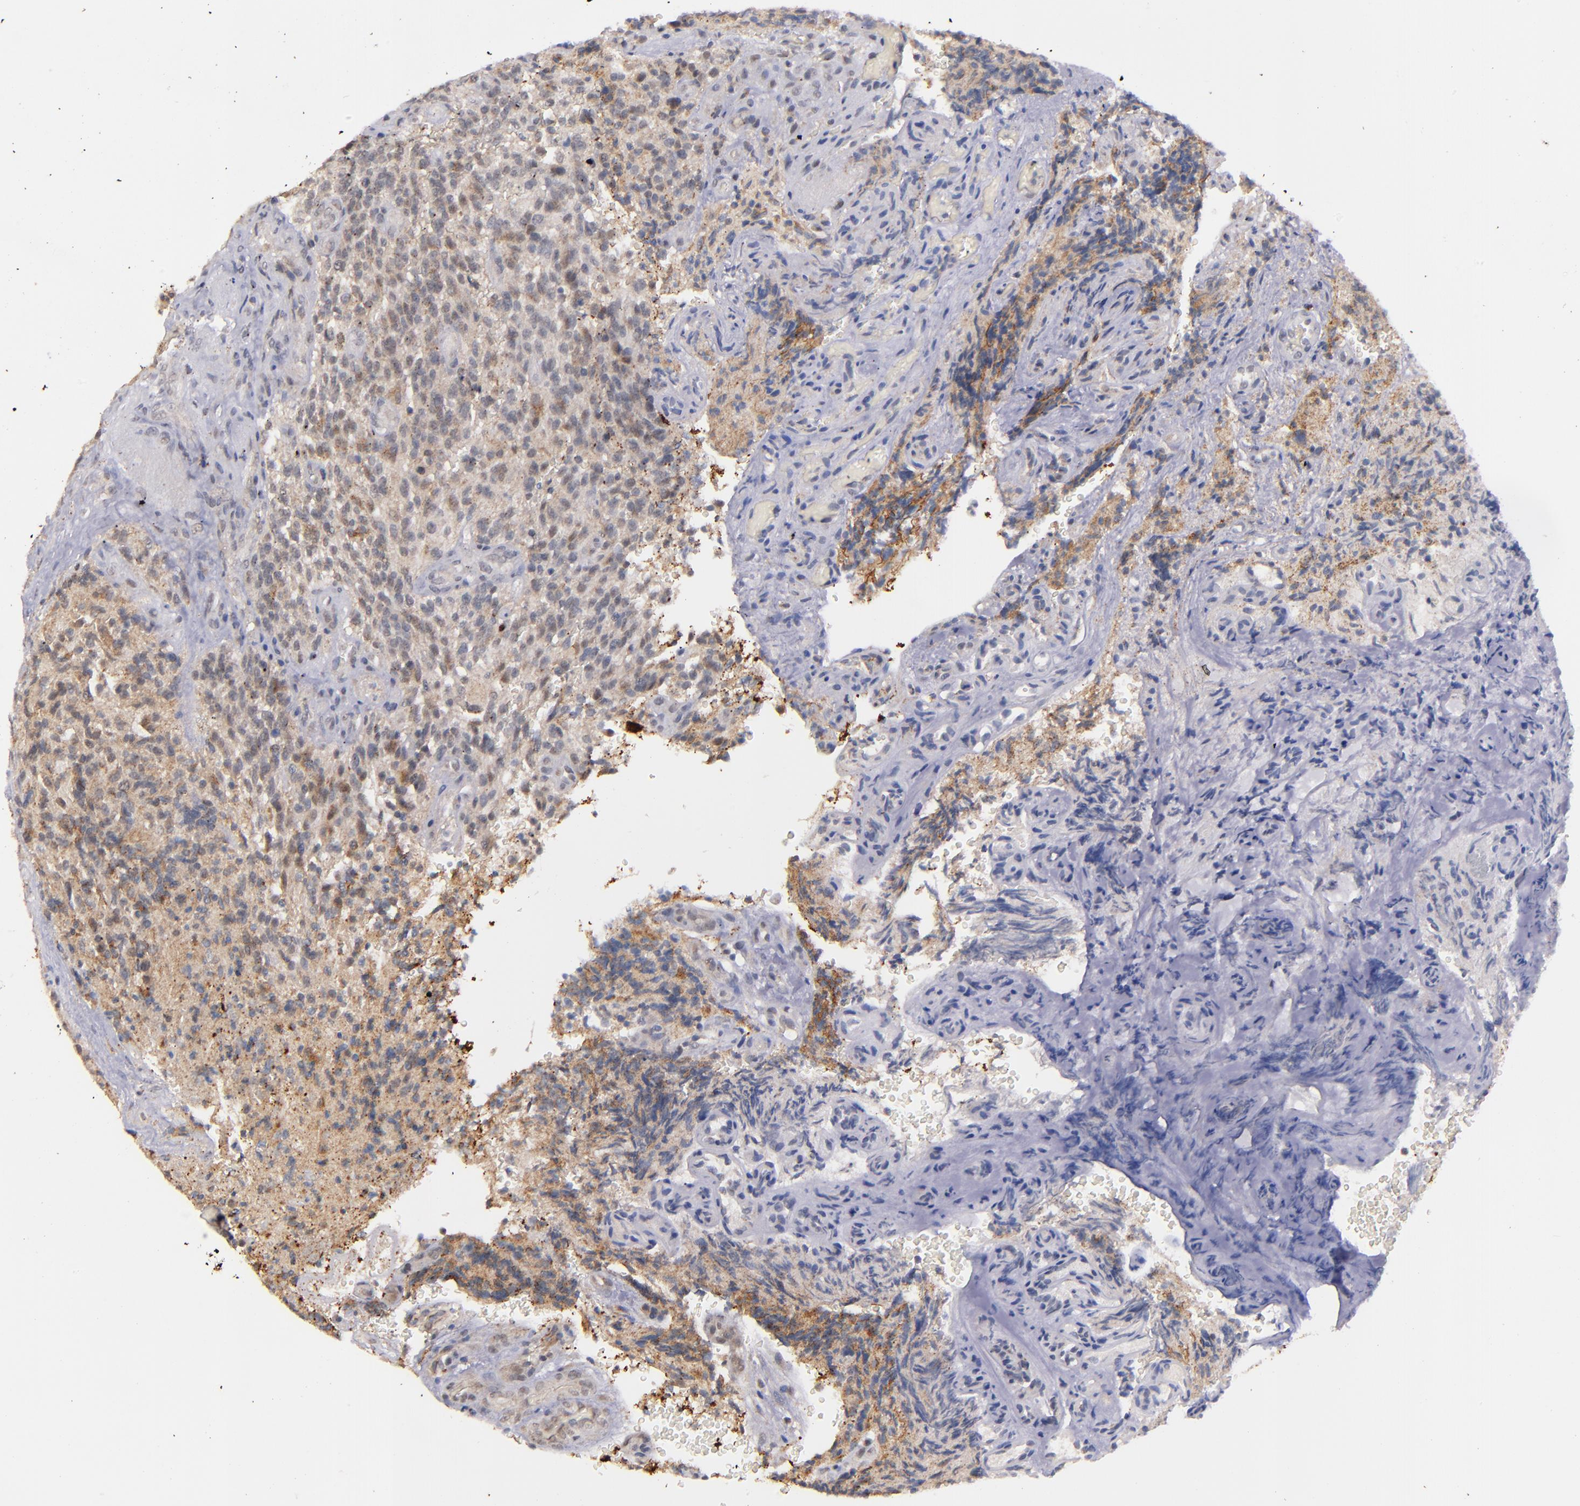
{"staining": {"intensity": "weak", "quantity": ">75%", "location": "cytoplasmic/membranous"}, "tissue": "glioma", "cell_type": "Tumor cells", "image_type": "cancer", "snomed": [{"axis": "morphology", "description": "Normal tissue, NOS"}, {"axis": "morphology", "description": "Glioma, malignant, High grade"}, {"axis": "topography", "description": "Cerebral cortex"}], "caption": "Tumor cells reveal low levels of weak cytoplasmic/membranous expression in approximately >75% of cells in glioma.", "gene": "SYP", "patient": {"sex": "male", "age": 56}}